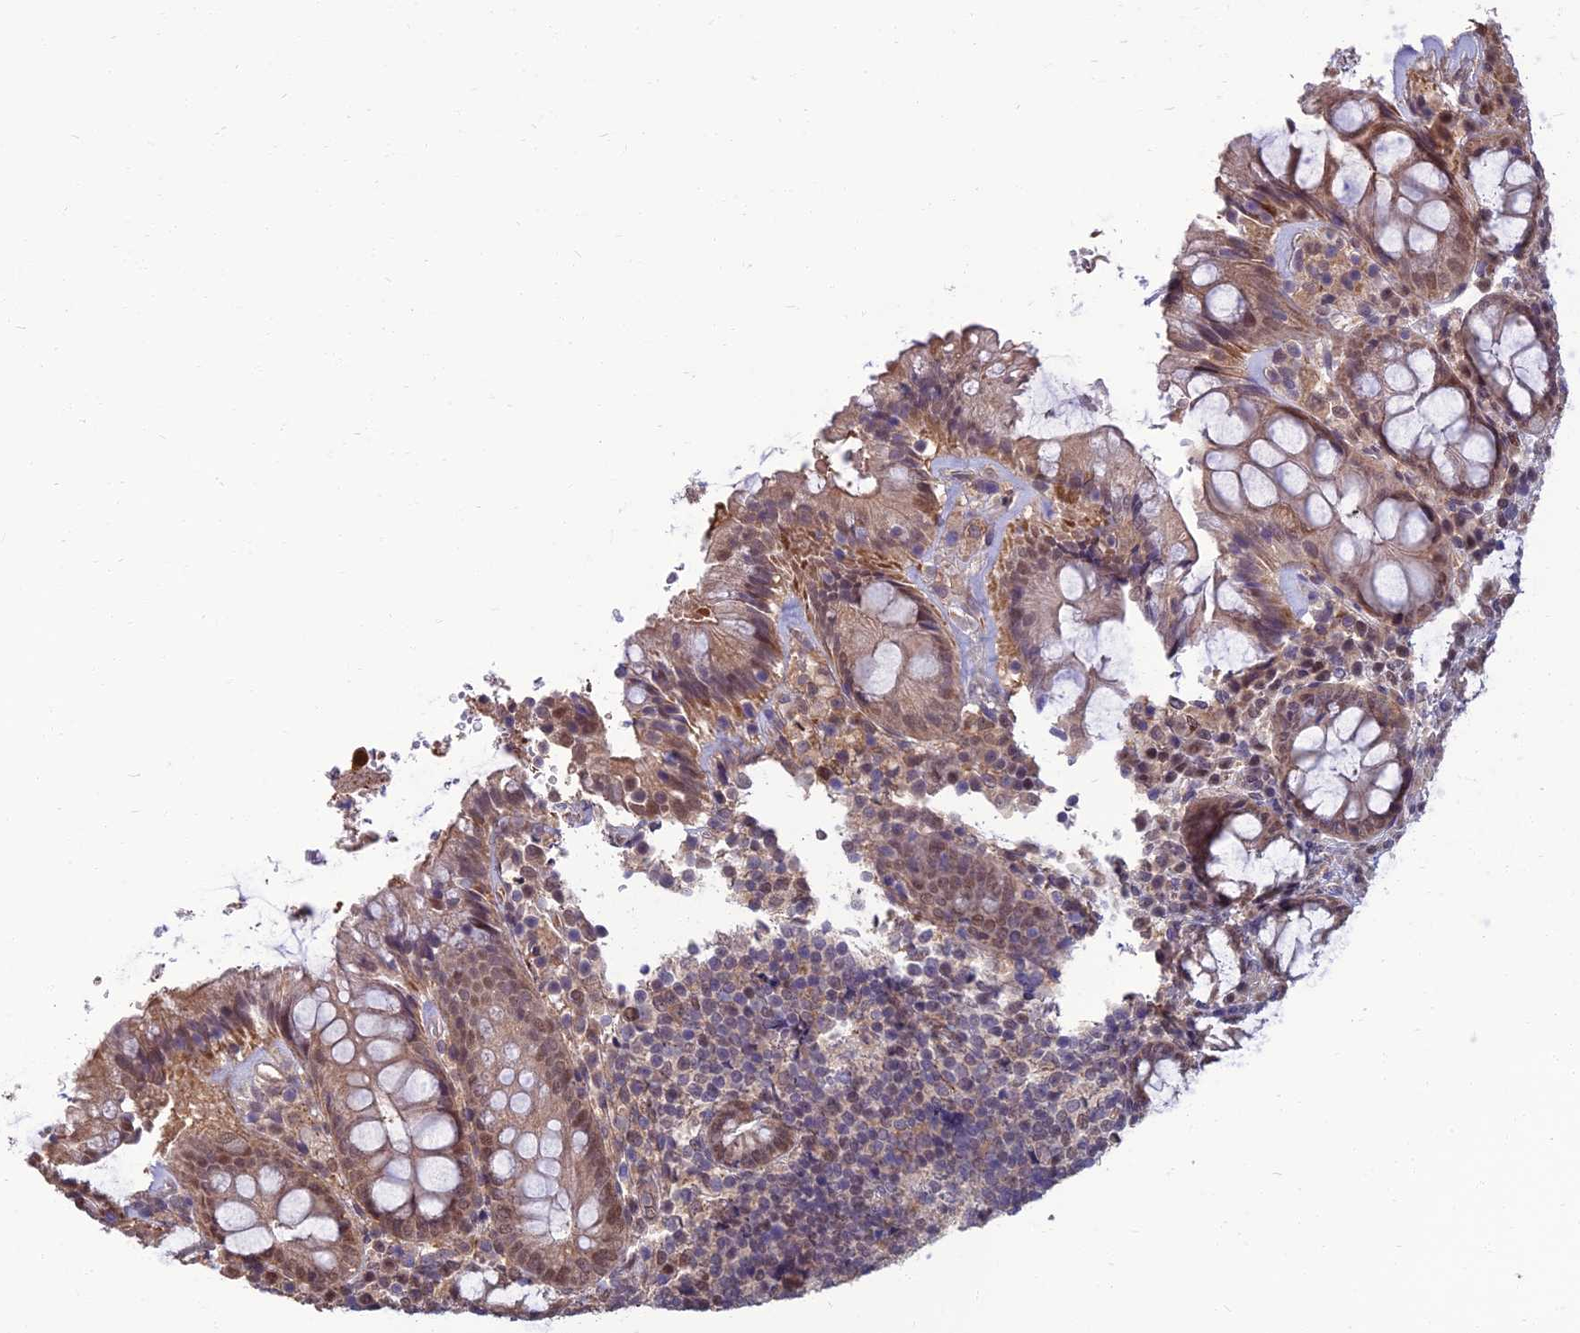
{"staining": {"intensity": "moderate", "quantity": ">75%", "location": "cytoplasmic/membranous,nuclear"}, "tissue": "rectum", "cell_type": "Glandular cells", "image_type": "normal", "snomed": [{"axis": "morphology", "description": "Normal tissue, NOS"}, {"axis": "topography", "description": "Rectum"}], "caption": "This image reveals unremarkable rectum stained with immunohistochemistry to label a protein in brown. The cytoplasmic/membranous,nuclear of glandular cells show moderate positivity for the protein. Nuclei are counter-stained blue.", "gene": "NR4A3", "patient": {"sex": "male", "age": 83}}